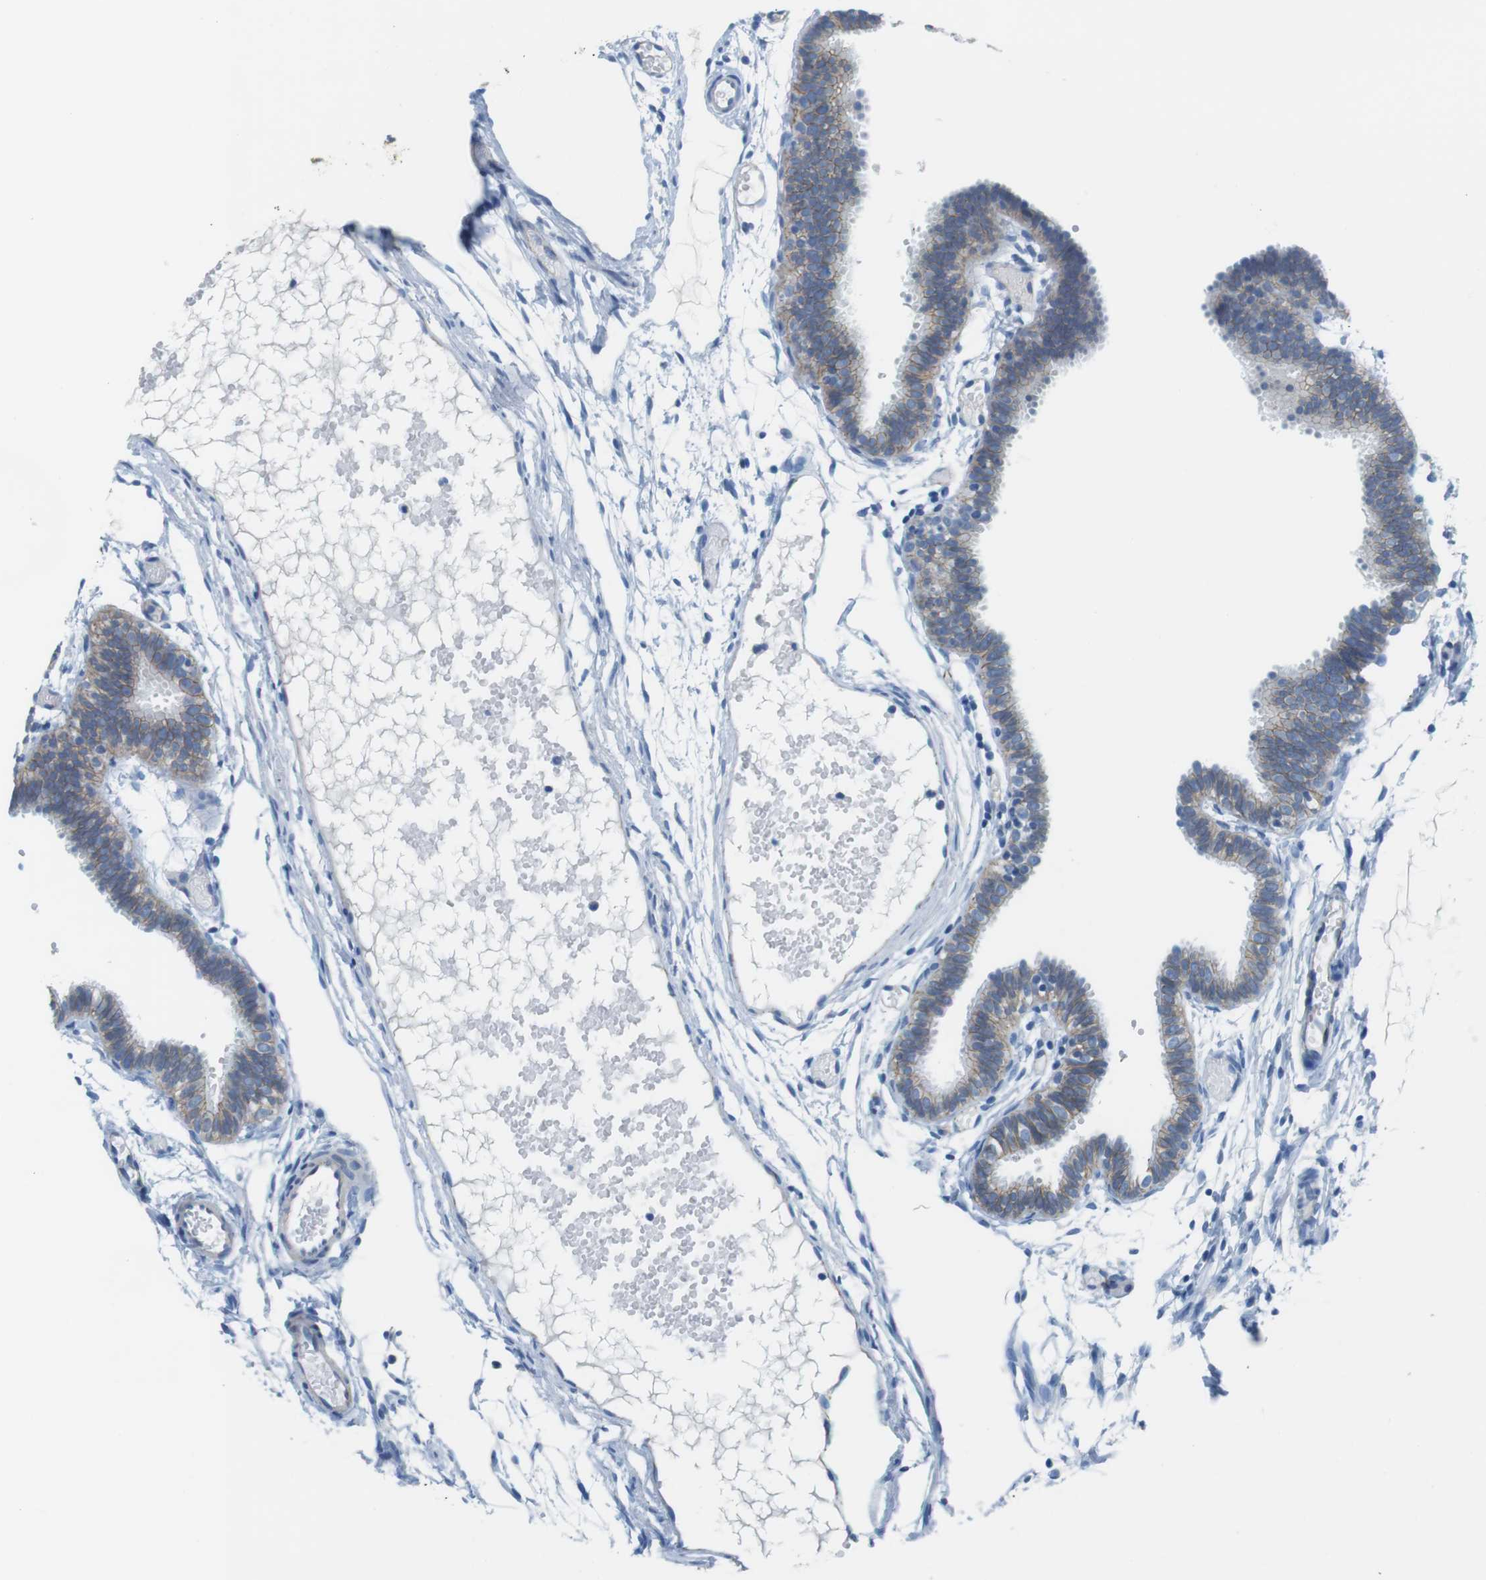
{"staining": {"intensity": "weak", "quantity": ">75%", "location": "cytoplasmic/membranous"}, "tissue": "fallopian tube", "cell_type": "Glandular cells", "image_type": "normal", "snomed": [{"axis": "morphology", "description": "Normal tissue, NOS"}, {"axis": "topography", "description": "Fallopian tube"}], "caption": "The photomicrograph reveals immunohistochemical staining of benign fallopian tube. There is weak cytoplasmic/membranous expression is appreciated in approximately >75% of glandular cells. The staining was performed using DAB (3,3'-diaminobenzidine), with brown indicating positive protein expression. Nuclei are stained blue with hematoxylin.", "gene": "SLC6A6", "patient": {"sex": "female", "age": 29}}